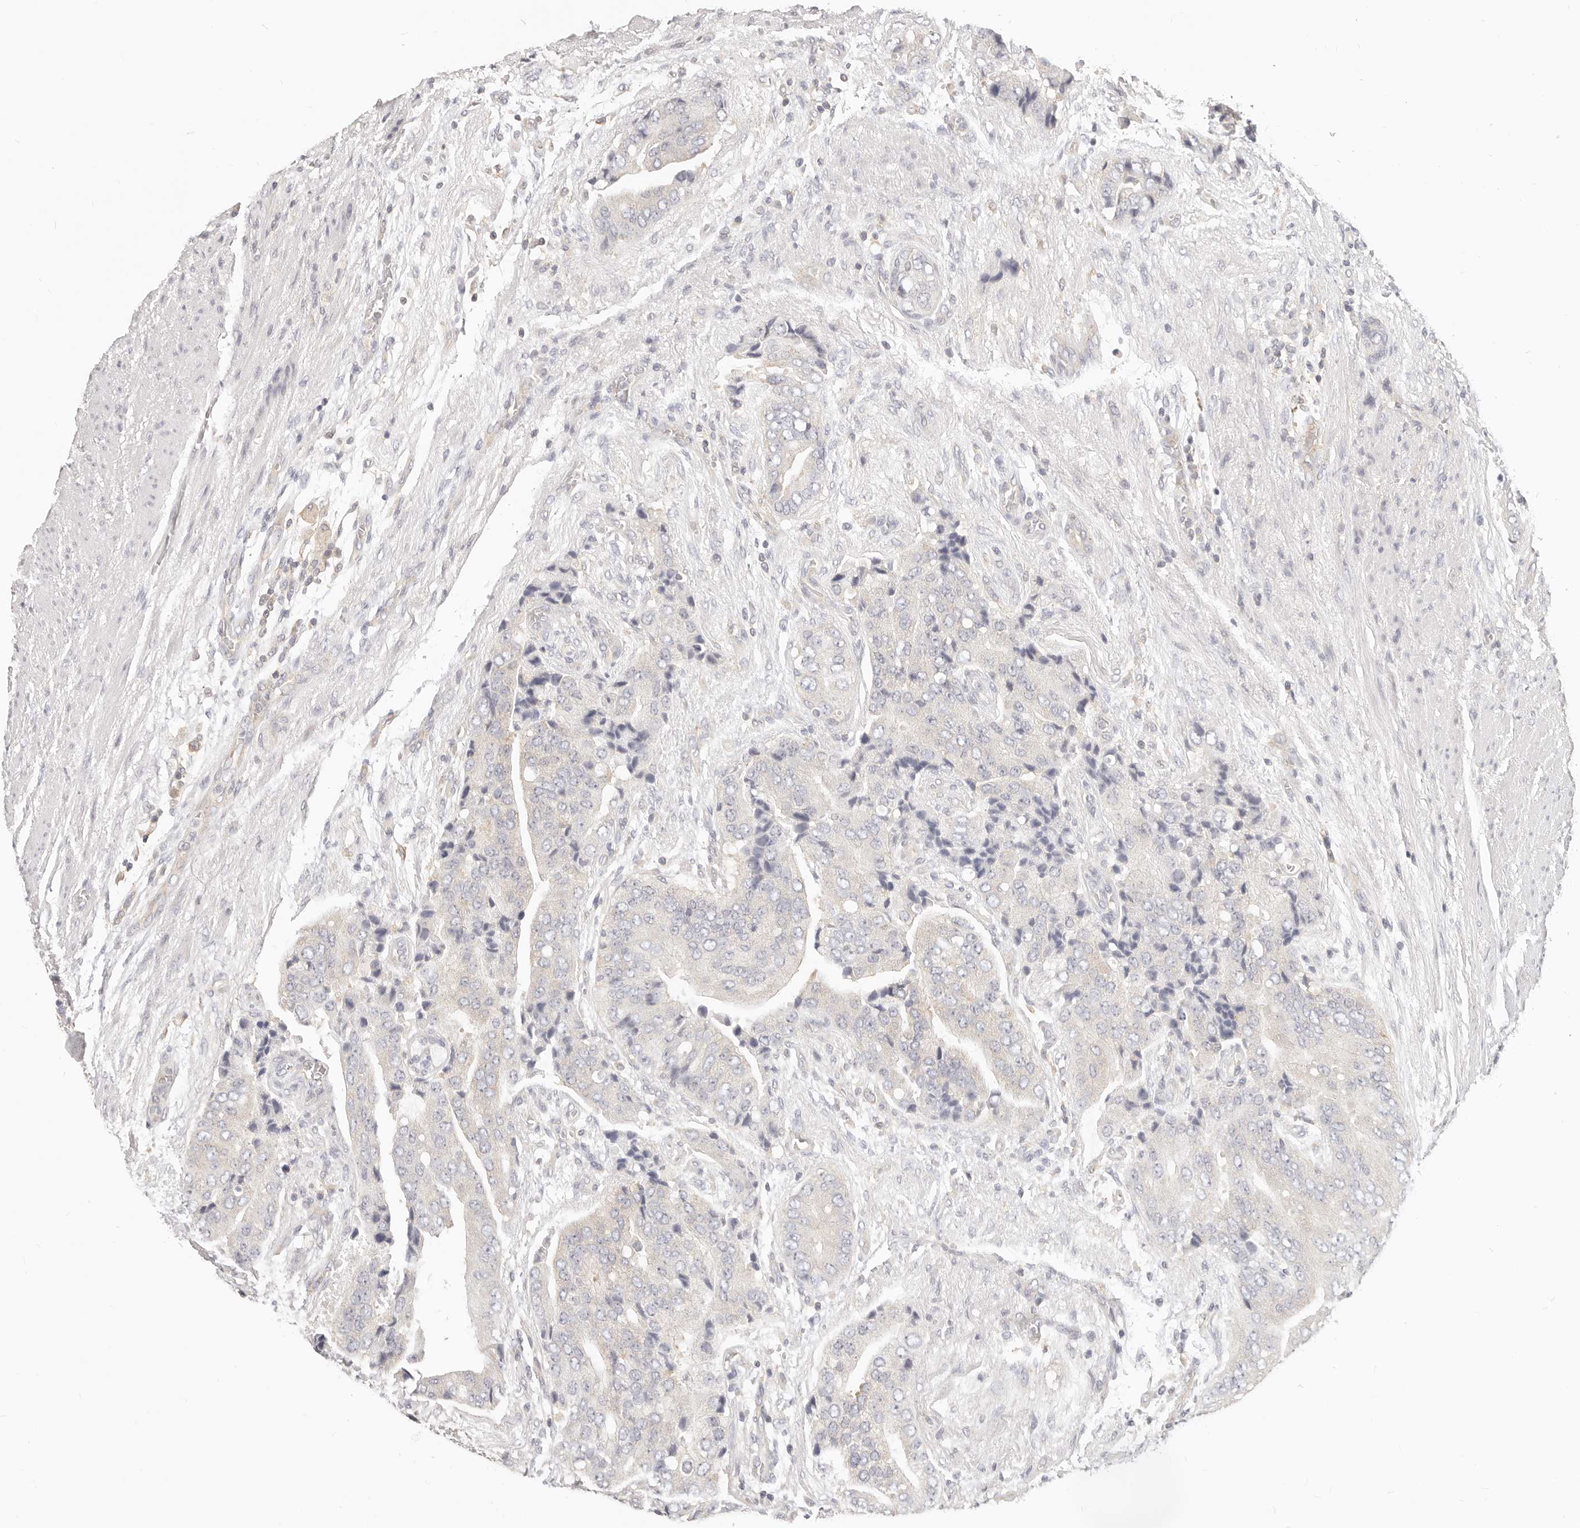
{"staining": {"intensity": "negative", "quantity": "none", "location": "none"}, "tissue": "prostate cancer", "cell_type": "Tumor cells", "image_type": "cancer", "snomed": [{"axis": "morphology", "description": "Adenocarcinoma, High grade"}, {"axis": "topography", "description": "Prostate"}], "caption": "Immunohistochemistry of human adenocarcinoma (high-grade) (prostate) displays no staining in tumor cells.", "gene": "DTNBP1", "patient": {"sex": "male", "age": 70}}